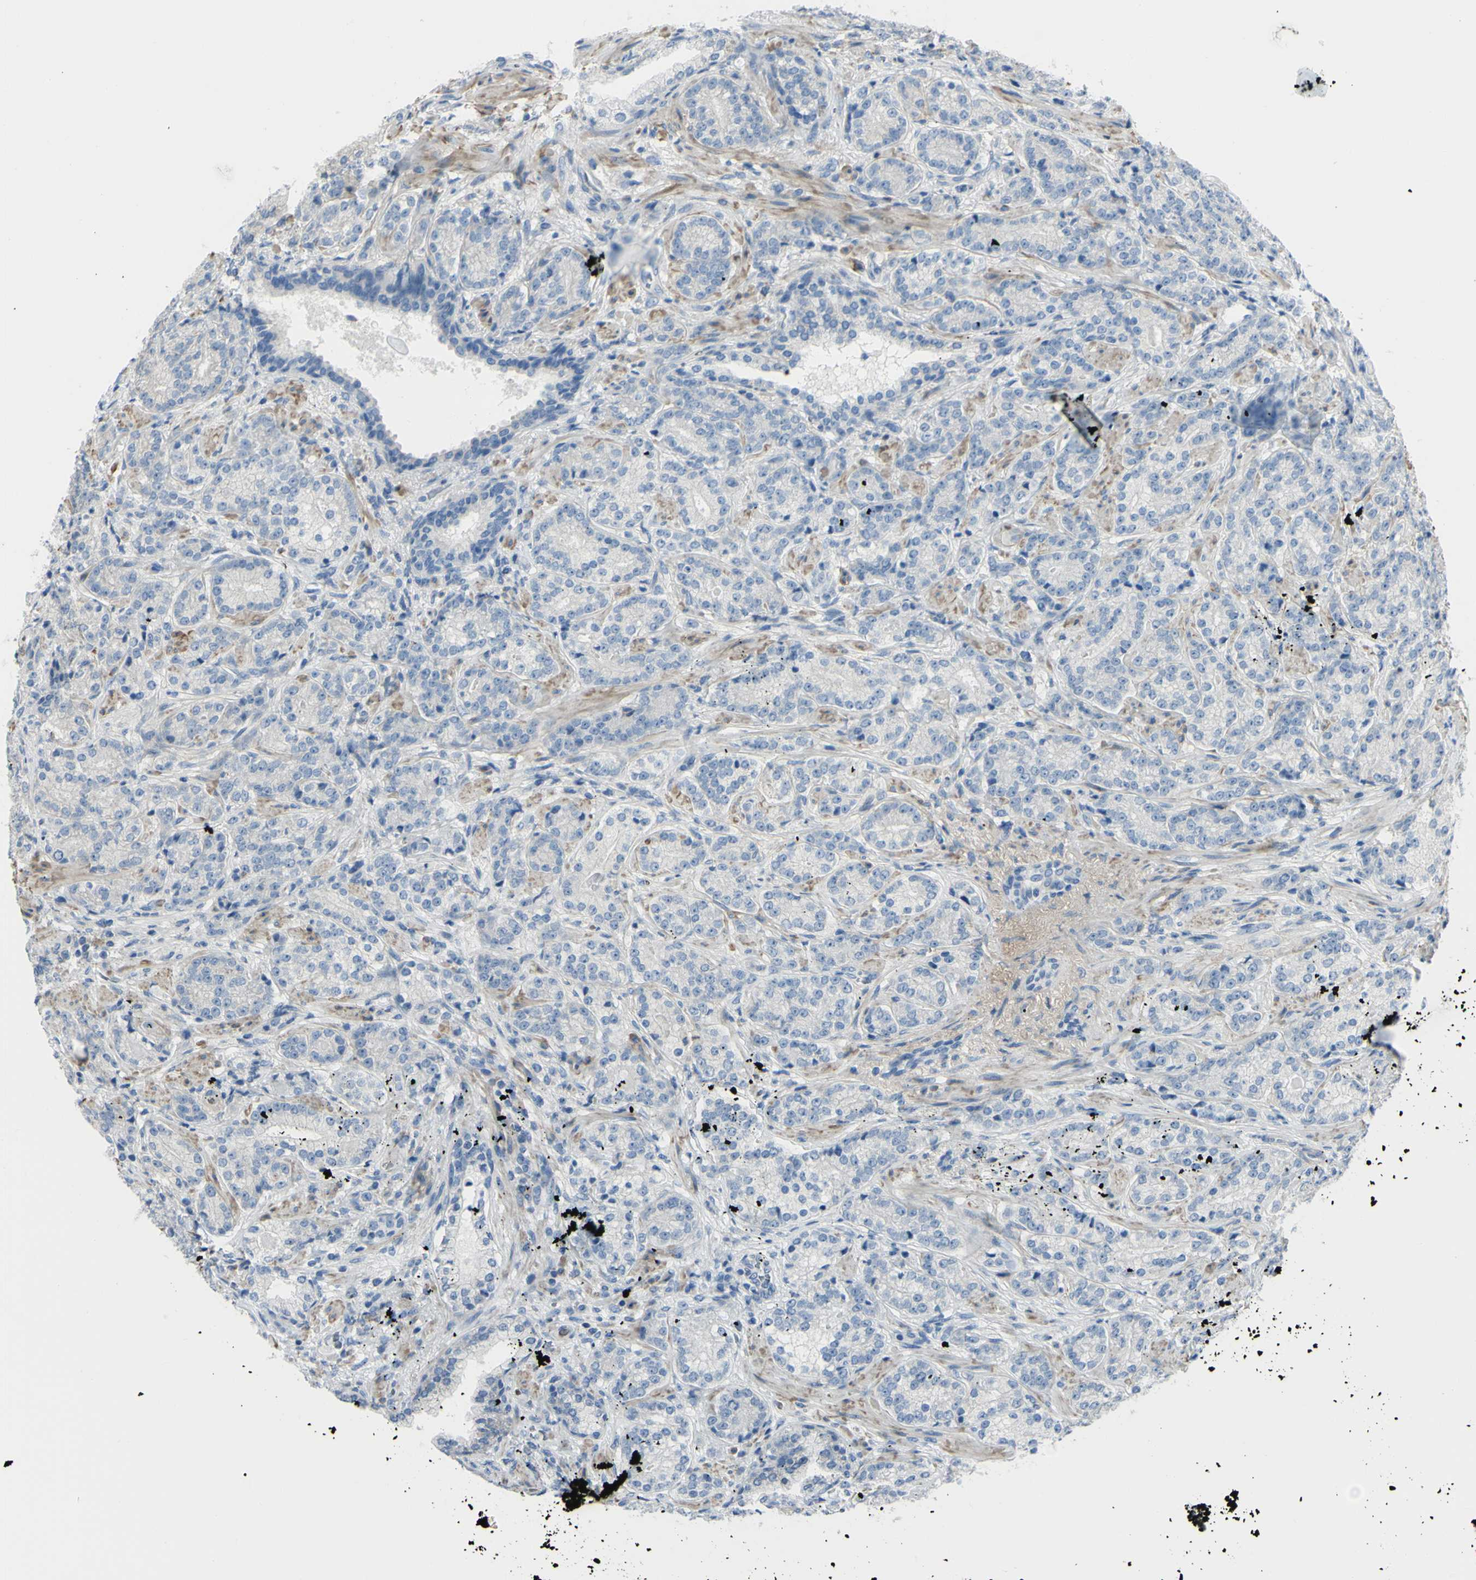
{"staining": {"intensity": "negative", "quantity": "none", "location": "none"}, "tissue": "prostate cancer", "cell_type": "Tumor cells", "image_type": "cancer", "snomed": [{"axis": "morphology", "description": "Adenocarcinoma, High grade"}, {"axis": "topography", "description": "Prostate"}], "caption": "The immunohistochemistry micrograph has no significant staining in tumor cells of high-grade adenocarcinoma (prostate) tissue. Brightfield microscopy of IHC stained with DAB (brown) and hematoxylin (blue), captured at high magnification.", "gene": "NCBP2L", "patient": {"sex": "male", "age": 61}}